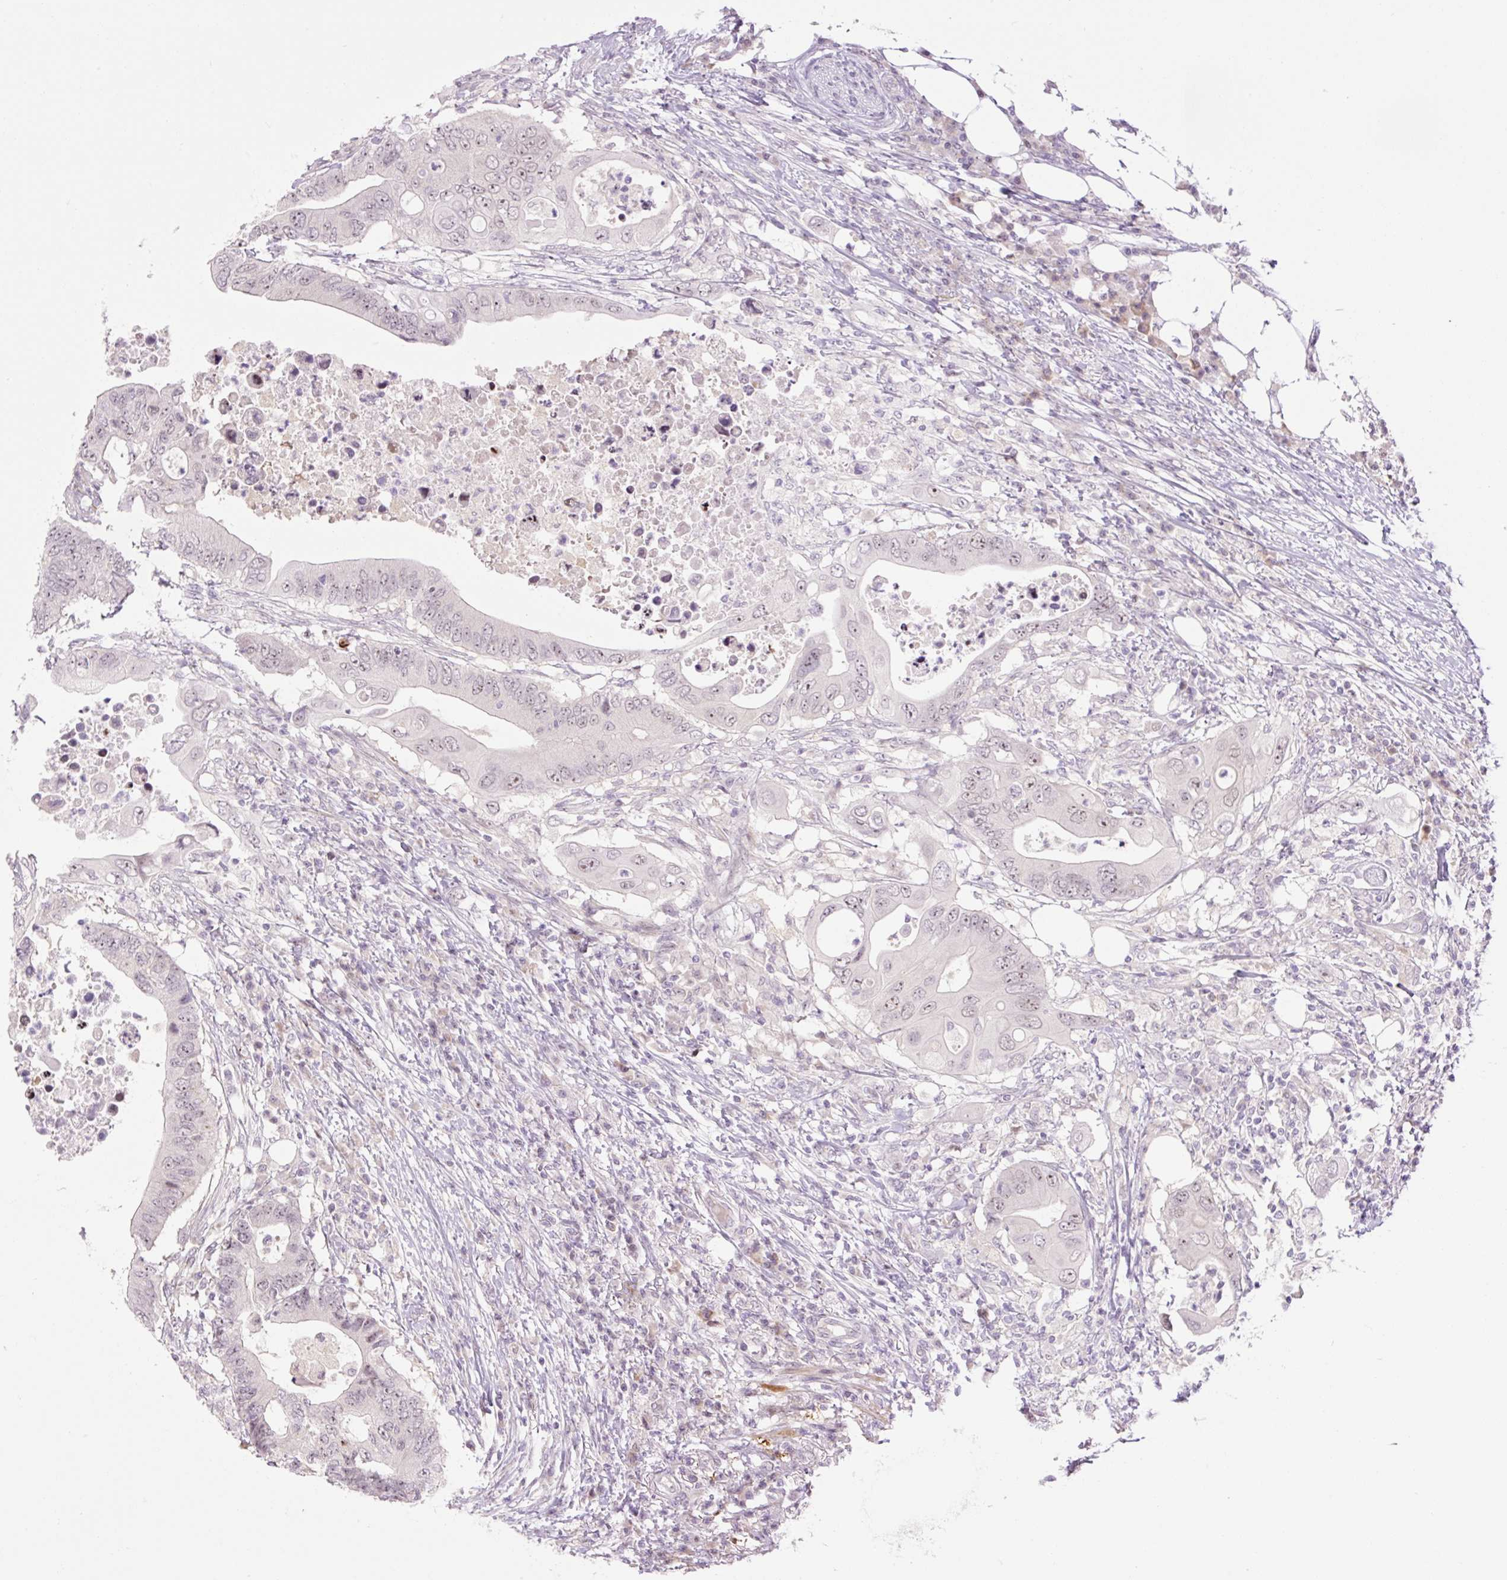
{"staining": {"intensity": "weak", "quantity": "25%-75%", "location": "nuclear"}, "tissue": "colorectal cancer", "cell_type": "Tumor cells", "image_type": "cancer", "snomed": [{"axis": "morphology", "description": "Adenocarcinoma, NOS"}, {"axis": "topography", "description": "Colon"}], "caption": "A micrograph of human colorectal adenocarcinoma stained for a protein displays weak nuclear brown staining in tumor cells. The protein of interest is stained brown, and the nuclei are stained in blue (DAB IHC with brightfield microscopy, high magnification).", "gene": "ZNF417", "patient": {"sex": "male", "age": 71}}